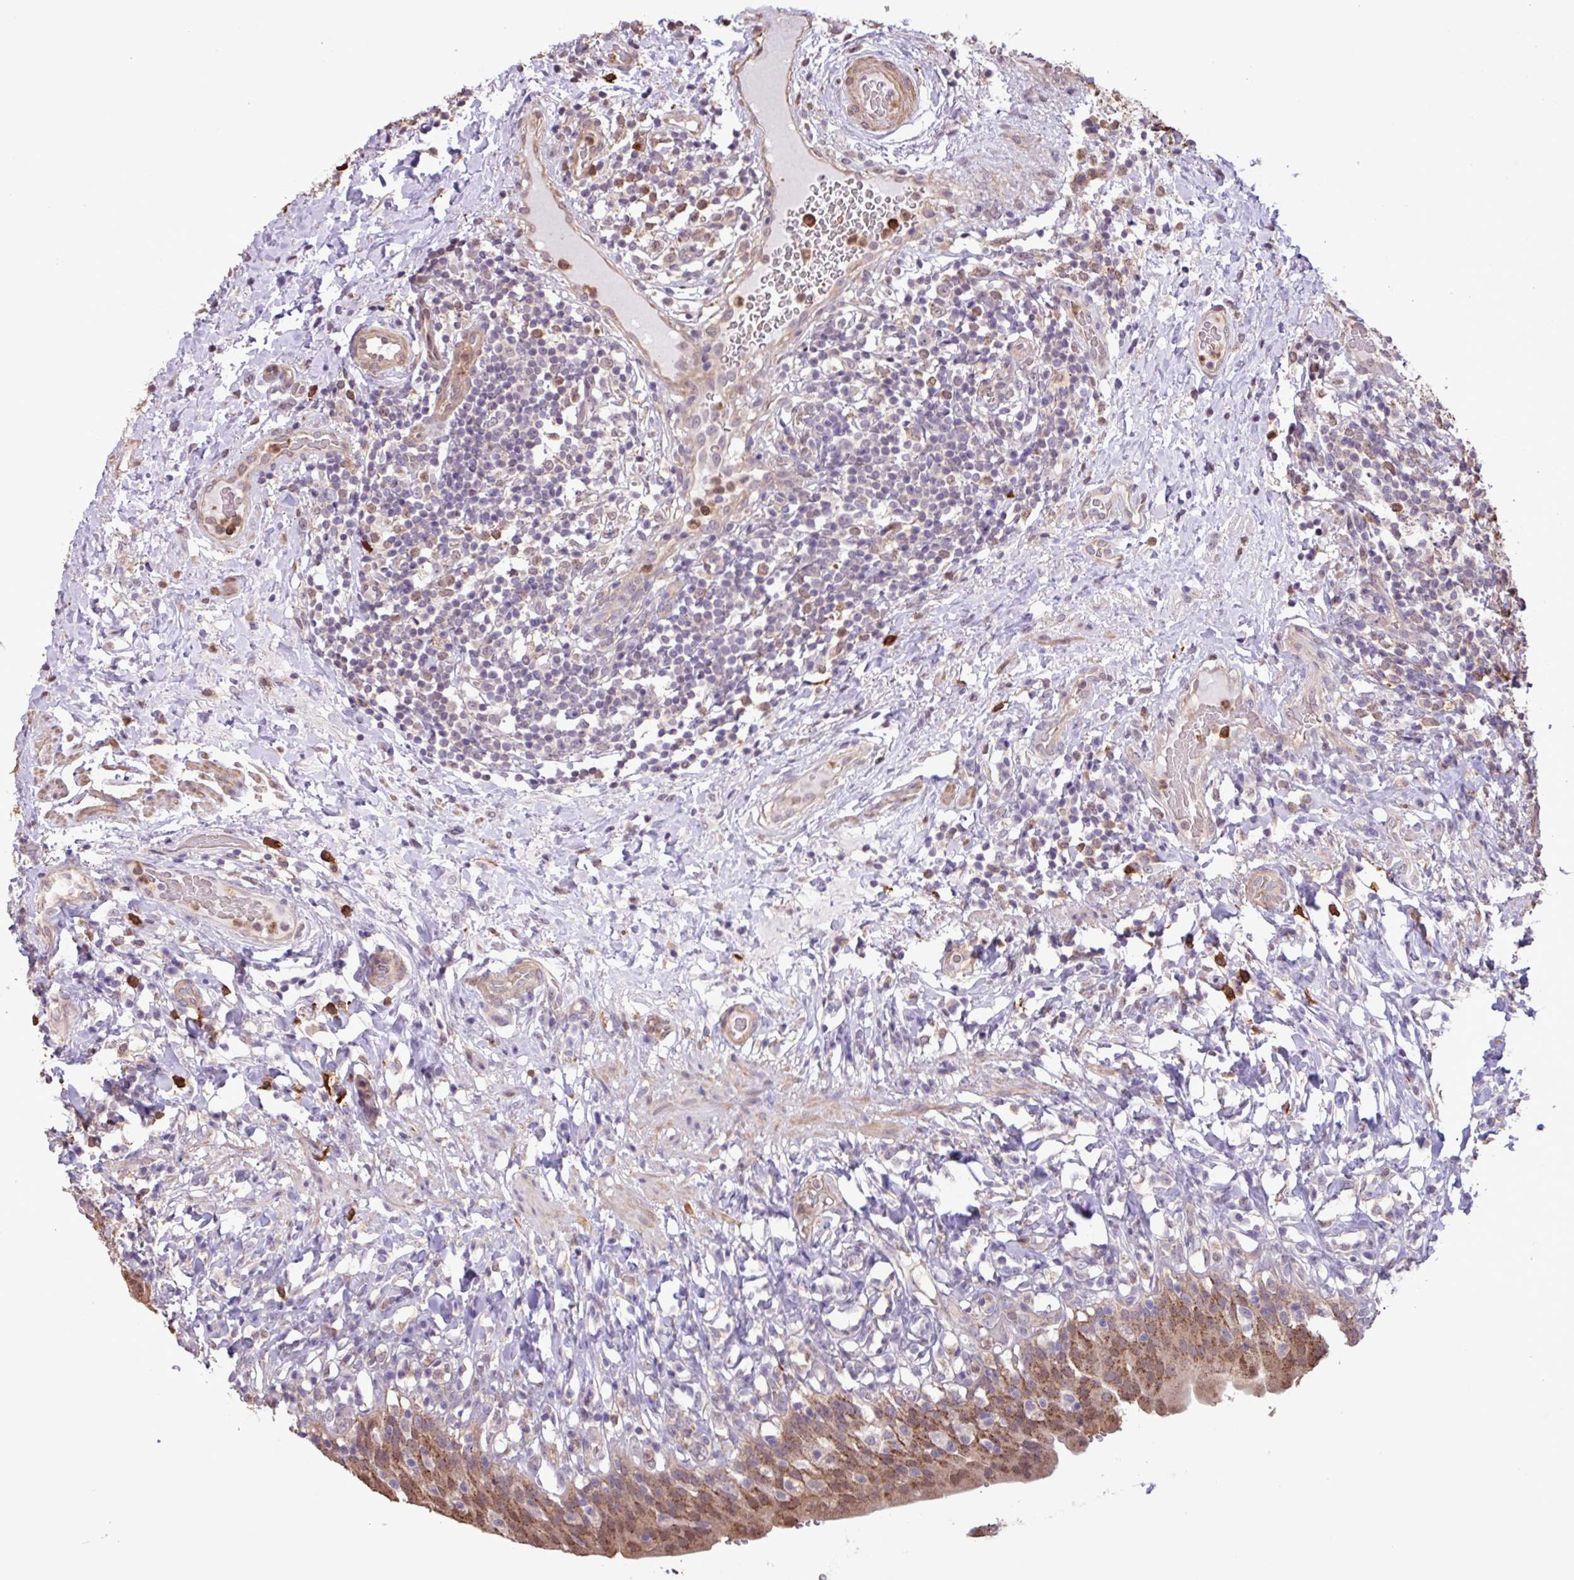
{"staining": {"intensity": "moderate", "quantity": "25%-75%", "location": "cytoplasmic/membranous,nuclear"}, "tissue": "urinary bladder", "cell_type": "Urothelial cells", "image_type": "normal", "snomed": [{"axis": "morphology", "description": "Normal tissue, NOS"}, {"axis": "morphology", "description": "Inflammation, NOS"}, {"axis": "topography", "description": "Urinary bladder"}], "caption": "Immunohistochemical staining of normal human urinary bladder exhibits medium levels of moderate cytoplasmic/membranous,nuclear expression in about 25%-75% of urothelial cells.", "gene": "CHST11", "patient": {"sex": "male", "age": 64}}